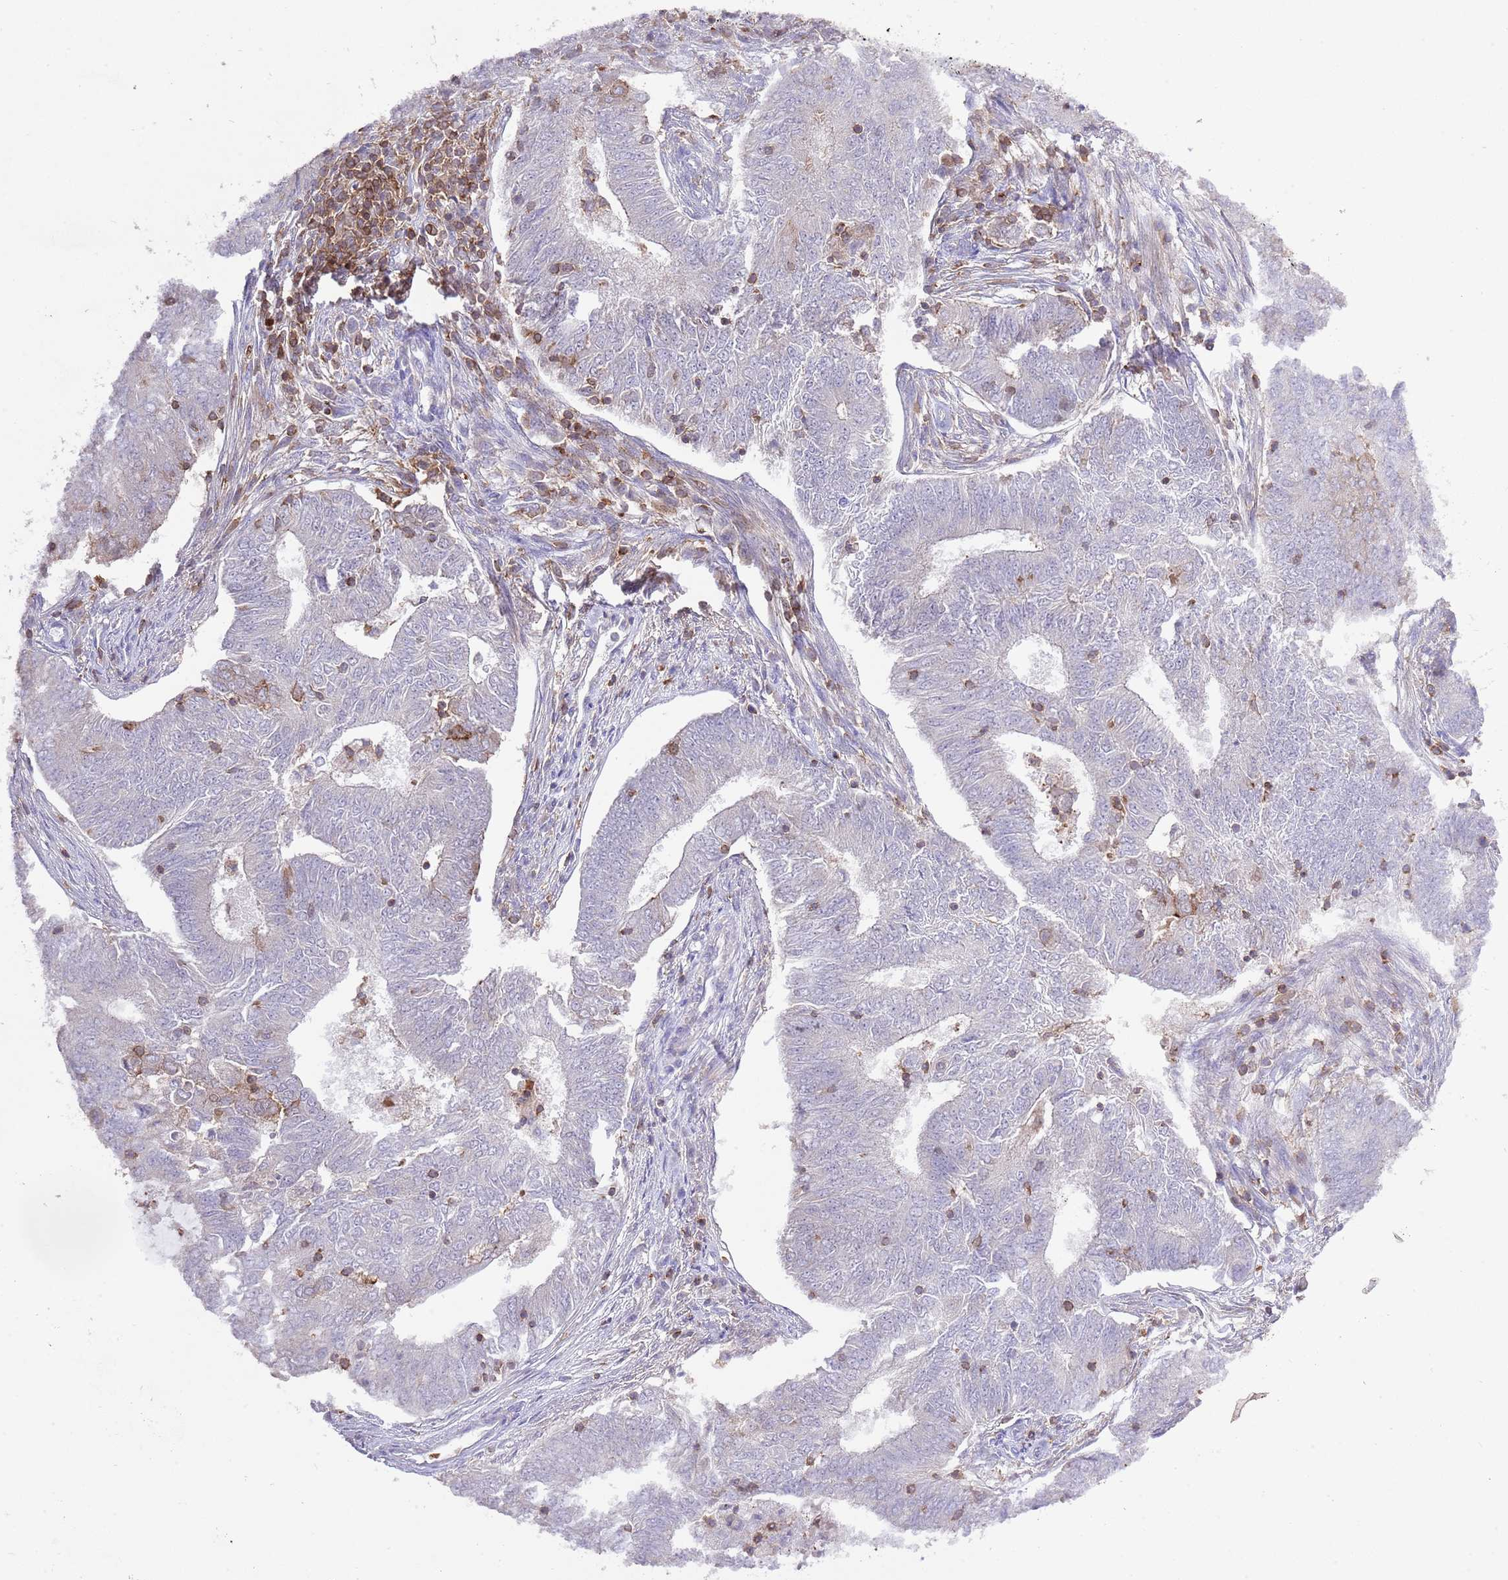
{"staining": {"intensity": "negative", "quantity": "none", "location": "none"}, "tissue": "endometrial cancer", "cell_type": "Tumor cells", "image_type": "cancer", "snomed": [{"axis": "morphology", "description": "Adenocarcinoma, NOS"}, {"axis": "topography", "description": "Endometrium"}], "caption": "Endometrial cancer (adenocarcinoma) was stained to show a protein in brown. There is no significant staining in tumor cells.", "gene": "EFHD1", "patient": {"sex": "female", "age": 62}}